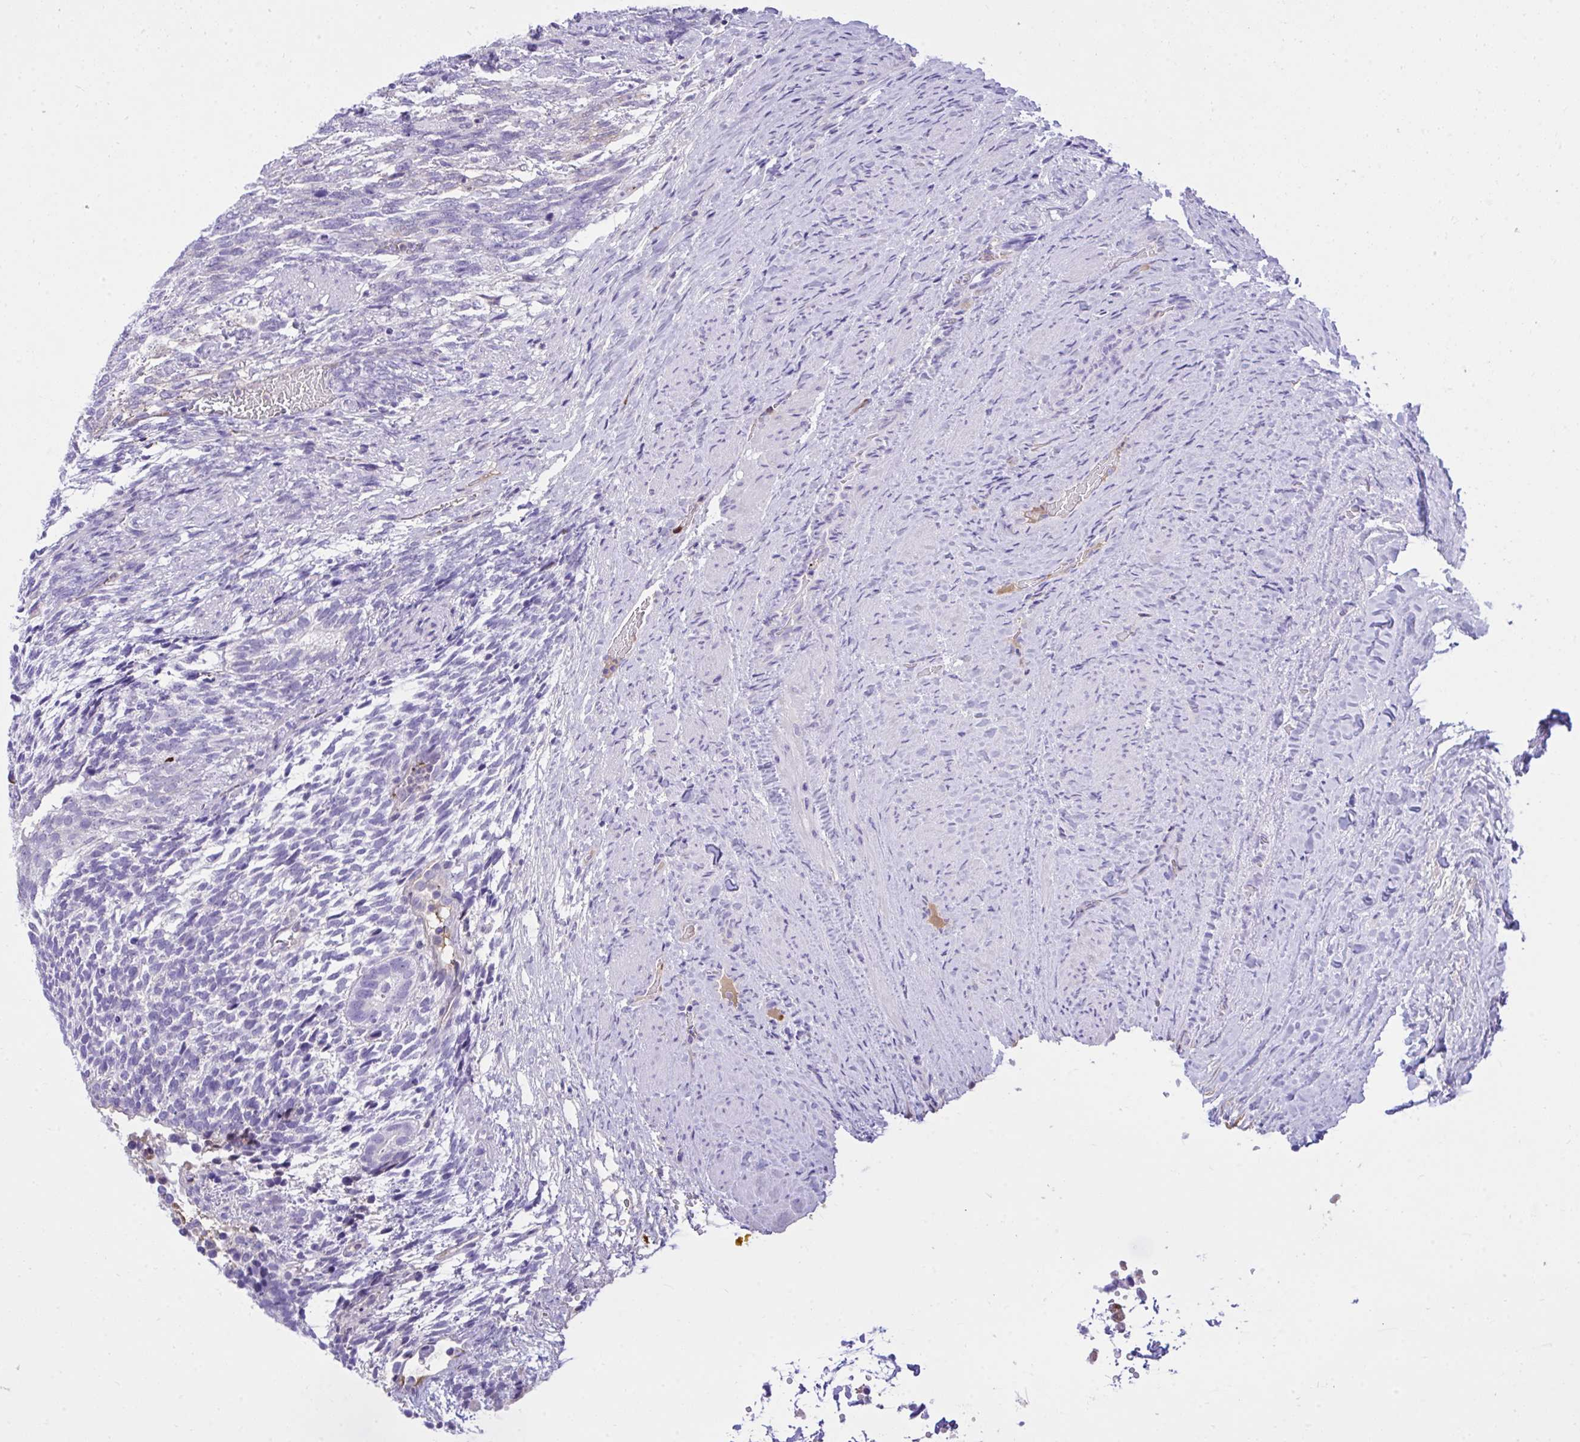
{"staining": {"intensity": "moderate", "quantity": "<25%", "location": "cytoplasmic/membranous"}, "tissue": "testis cancer", "cell_type": "Tumor cells", "image_type": "cancer", "snomed": [{"axis": "morphology", "description": "Carcinoma, Embryonal, NOS"}, {"axis": "topography", "description": "Testis"}], "caption": "This is a photomicrograph of immunohistochemistry (IHC) staining of embryonal carcinoma (testis), which shows moderate positivity in the cytoplasmic/membranous of tumor cells.", "gene": "HRG", "patient": {"sex": "male", "age": 23}}